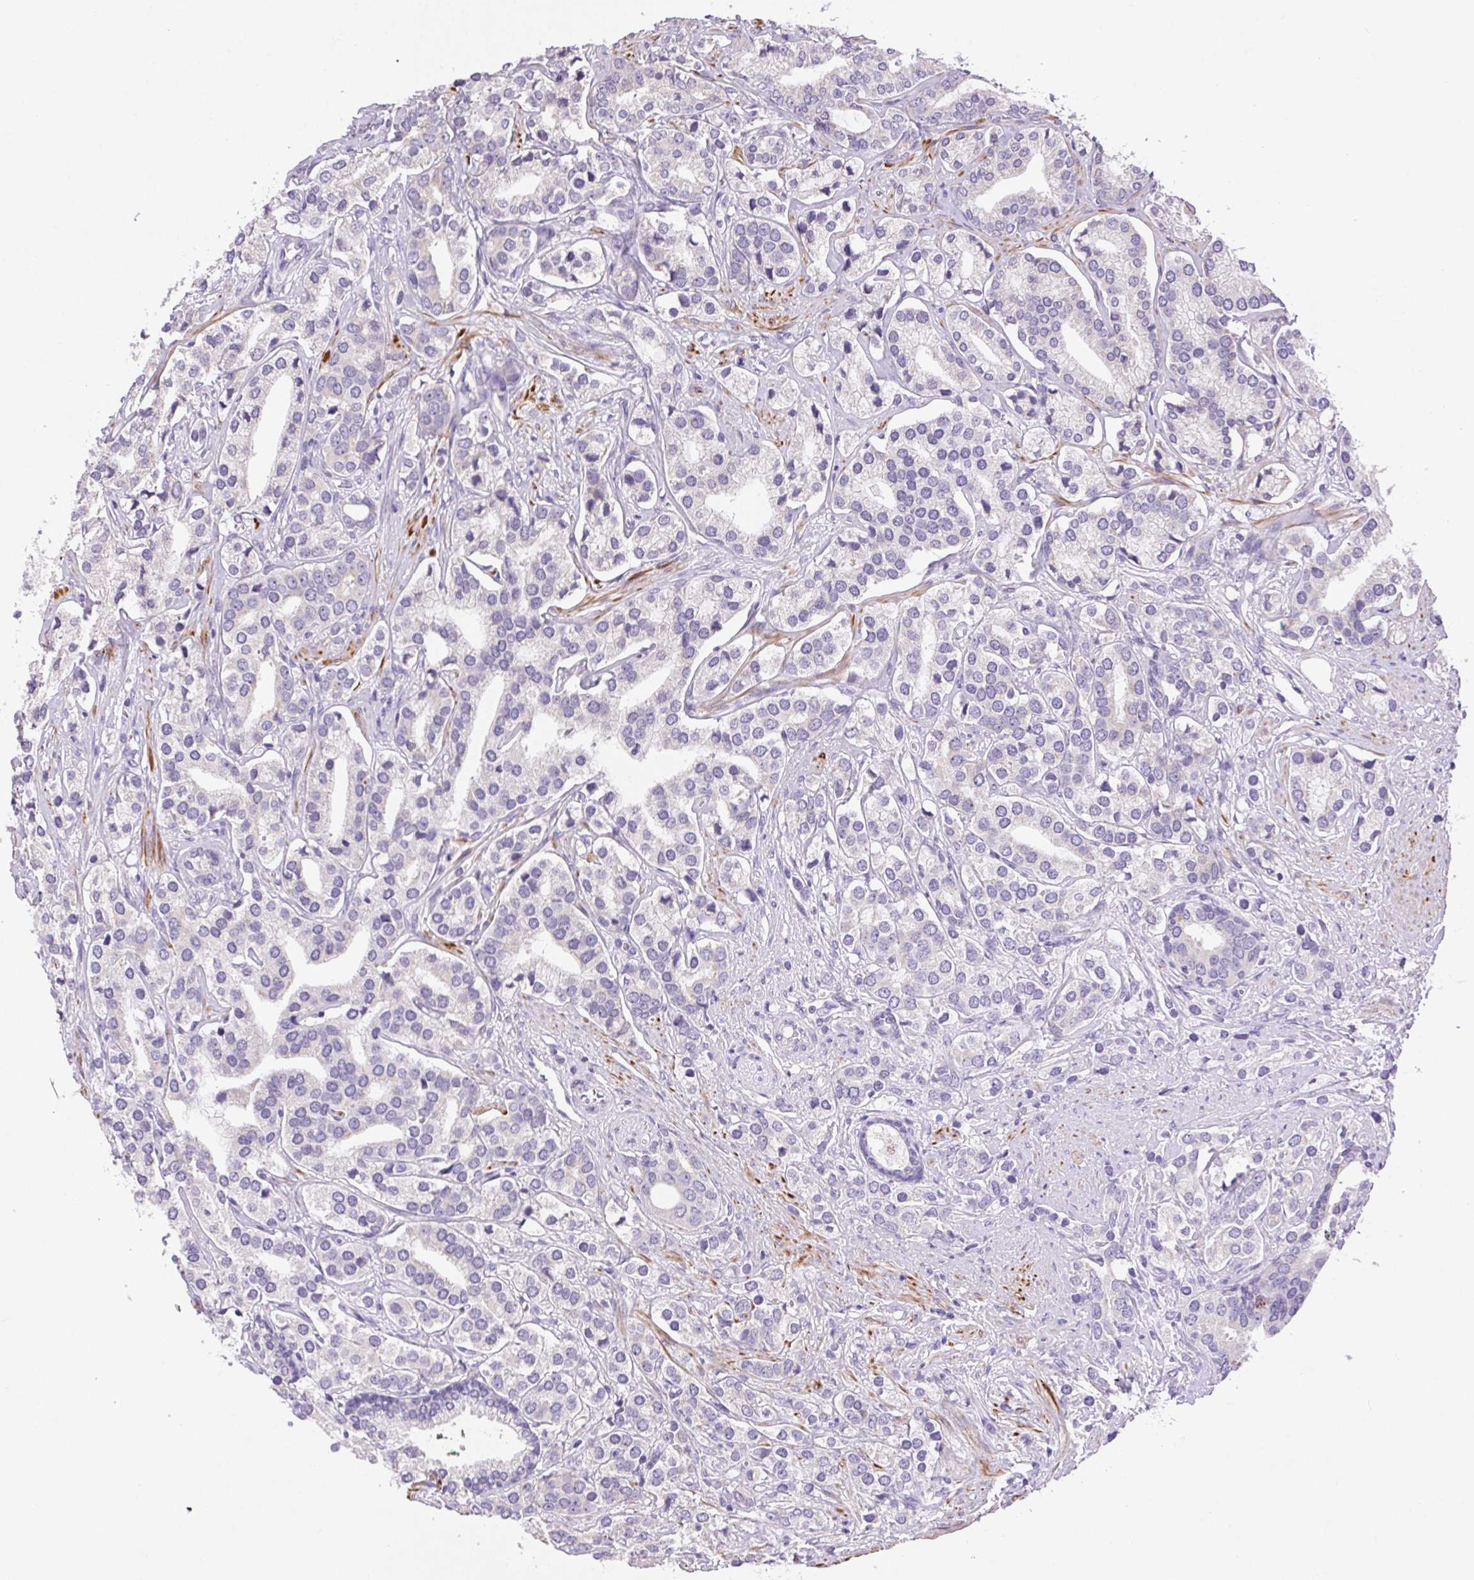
{"staining": {"intensity": "negative", "quantity": "none", "location": "none"}, "tissue": "prostate cancer", "cell_type": "Tumor cells", "image_type": "cancer", "snomed": [{"axis": "morphology", "description": "Adenocarcinoma, High grade"}, {"axis": "topography", "description": "Prostate"}], "caption": "DAB immunohistochemical staining of prostate cancer (high-grade adenocarcinoma) shows no significant positivity in tumor cells. (DAB (3,3'-diaminobenzidine) IHC with hematoxylin counter stain).", "gene": "ARHGAP11B", "patient": {"sex": "male", "age": 58}}